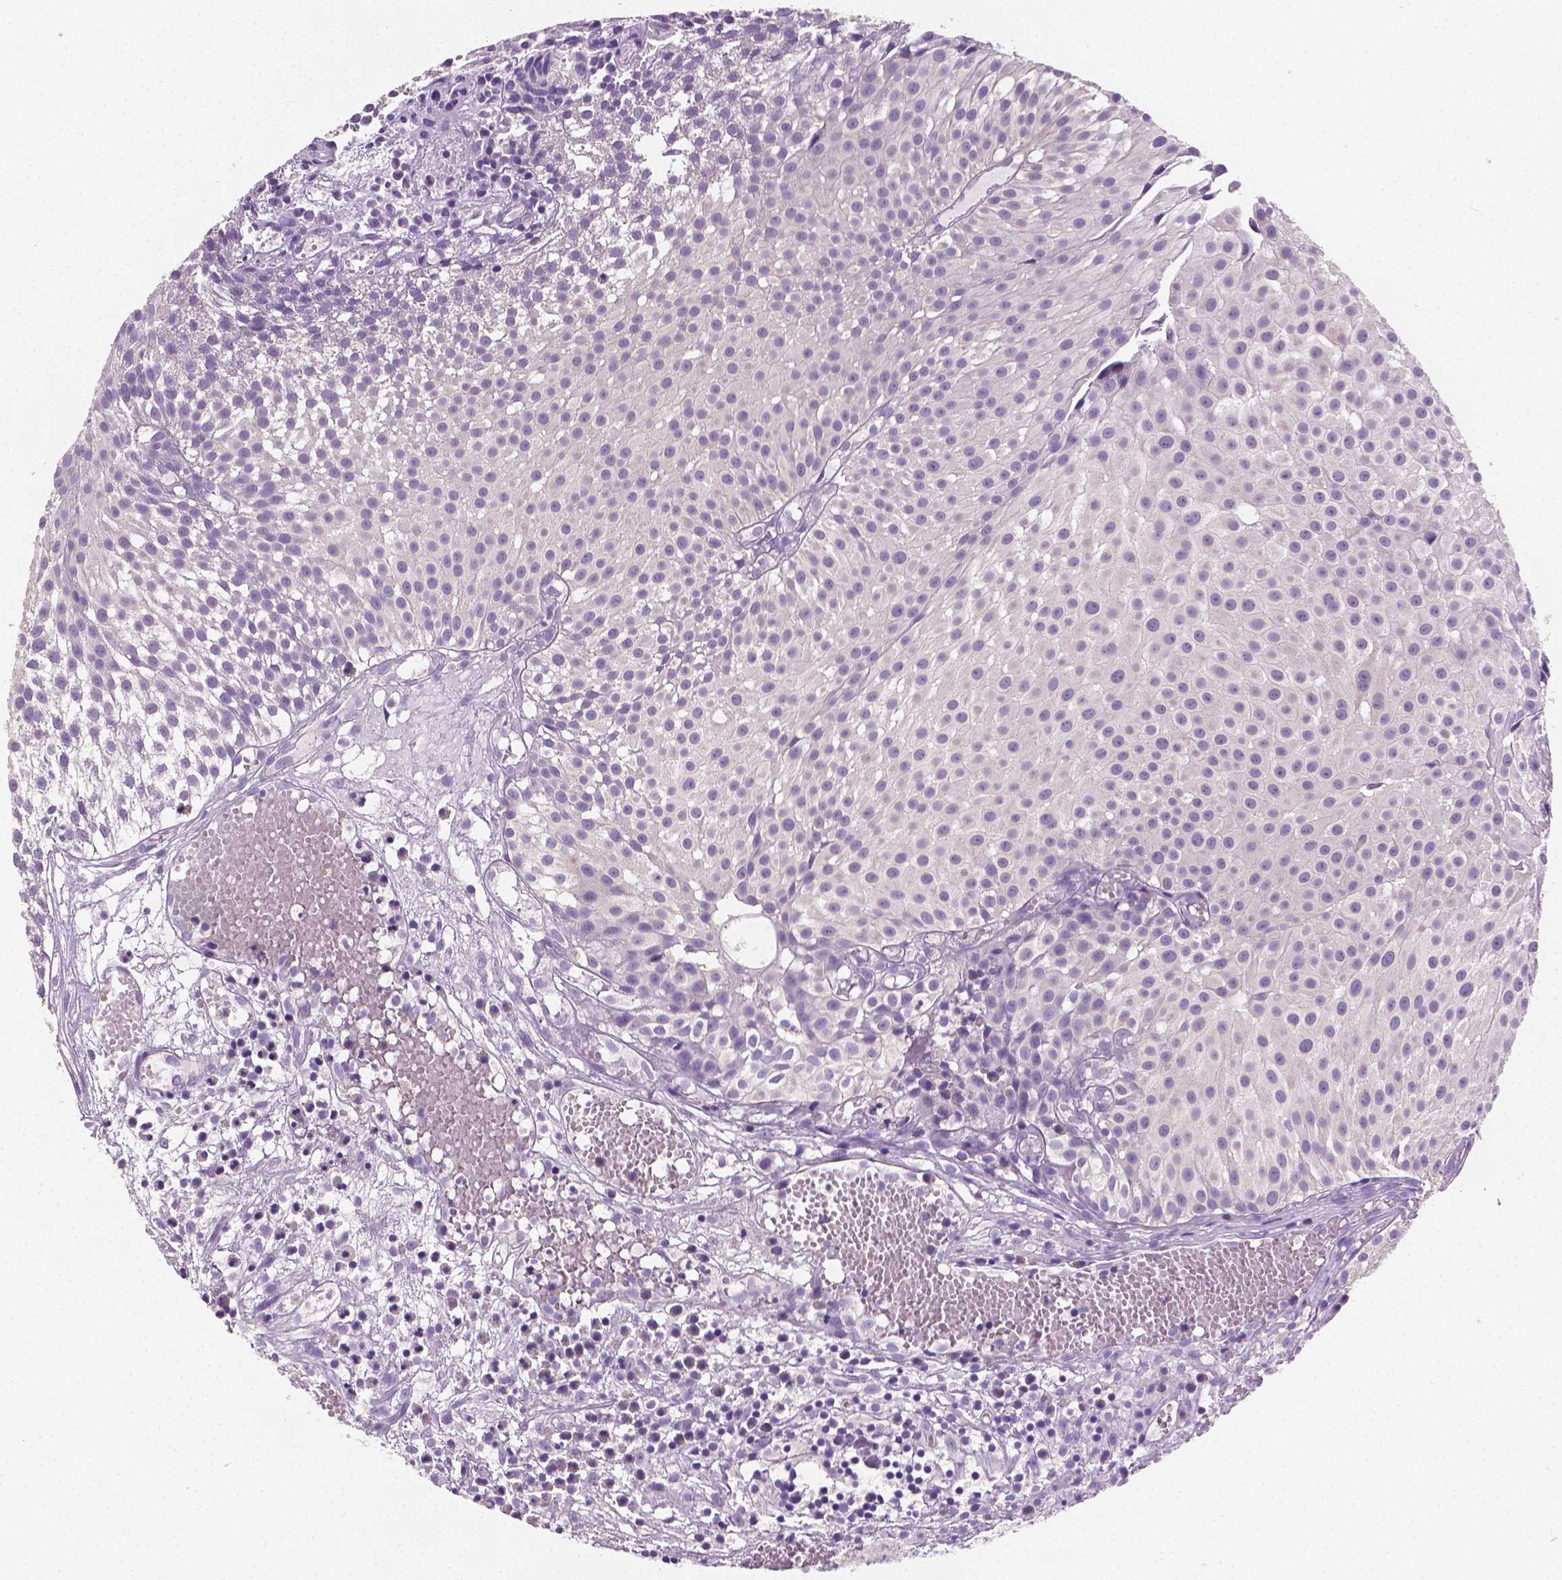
{"staining": {"intensity": "negative", "quantity": "none", "location": "none"}, "tissue": "urothelial cancer", "cell_type": "Tumor cells", "image_type": "cancer", "snomed": [{"axis": "morphology", "description": "Urothelial carcinoma, Low grade"}, {"axis": "topography", "description": "Urinary bladder"}], "caption": "Immunohistochemical staining of human urothelial cancer displays no significant expression in tumor cells.", "gene": "CATIP", "patient": {"sex": "male", "age": 79}}